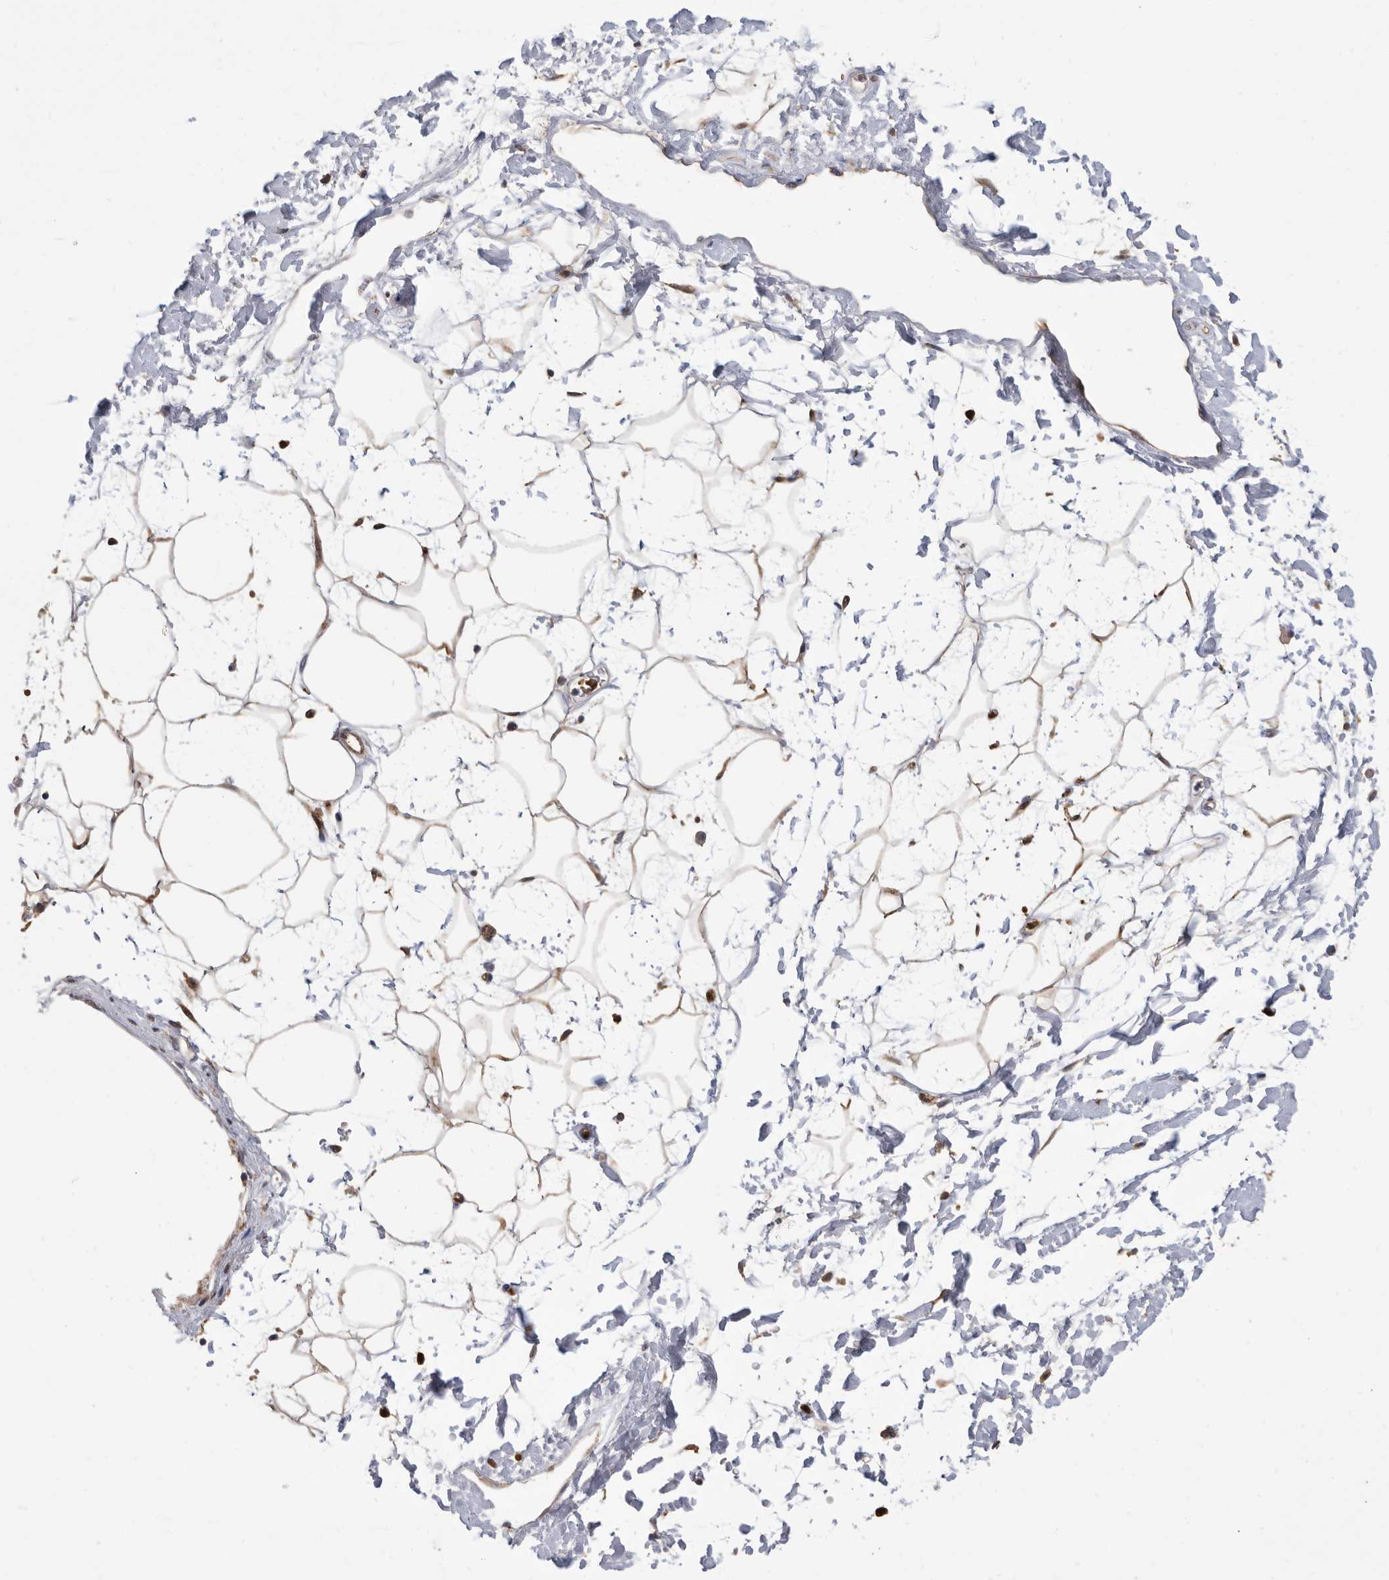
{"staining": {"intensity": "moderate", "quantity": ">75%", "location": "cytoplasmic/membranous"}, "tissue": "adipose tissue", "cell_type": "Adipocytes", "image_type": "normal", "snomed": [{"axis": "morphology", "description": "Normal tissue, NOS"}, {"axis": "topography", "description": "Soft tissue"}], "caption": "Immunohistochemical staining of normal adipose tissue reveals moderate cytoplasmic/membranous protein staining in about >75% of adipocytes.", "gene": "CRISPLD2", "patient": {"sex": "male", "age": 72}}